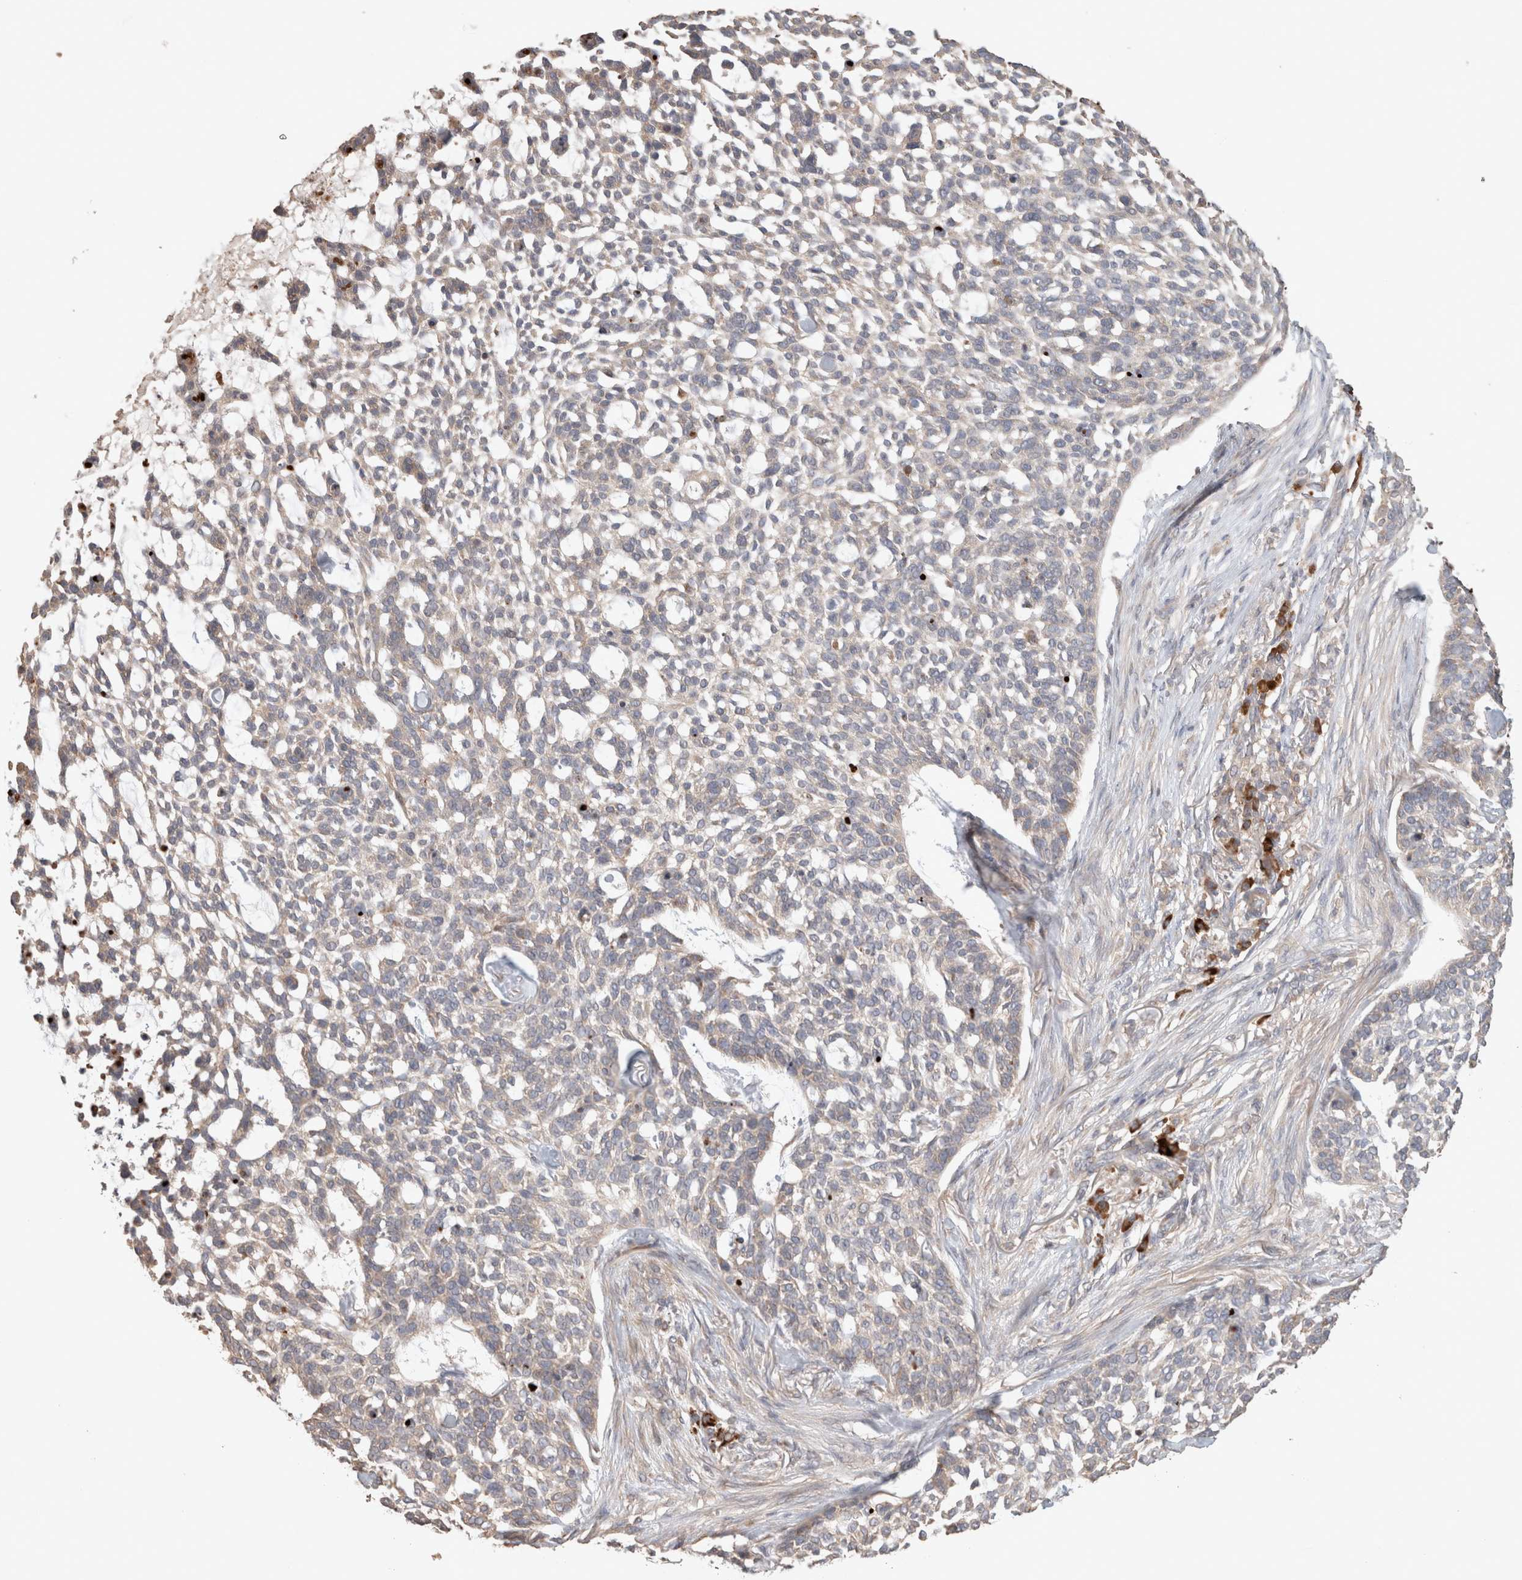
{"staining": {"intensity": "weak", "quantity": ">75%", "location": "cytoplasmic/membranous"}, "tissue": "skin cancer", "cell_type": "Tumor cells", "image_type": "cancer", "snomed": [{"axis": "morphology", "description": "Basal cell carcinoma"}, {"axis": "topography", "description": "Skin"}], "caption": "Immunohistochemical staining of human basal cell carcinoma (skin) reveals low levels of weak cytoplasmic/membranous staining in about >75% of tumor cells. The protein is shown in brown color, while the nuclei are stained blue.", "gene": "HROB", "patient": {"sex": "female", "age": 64}}